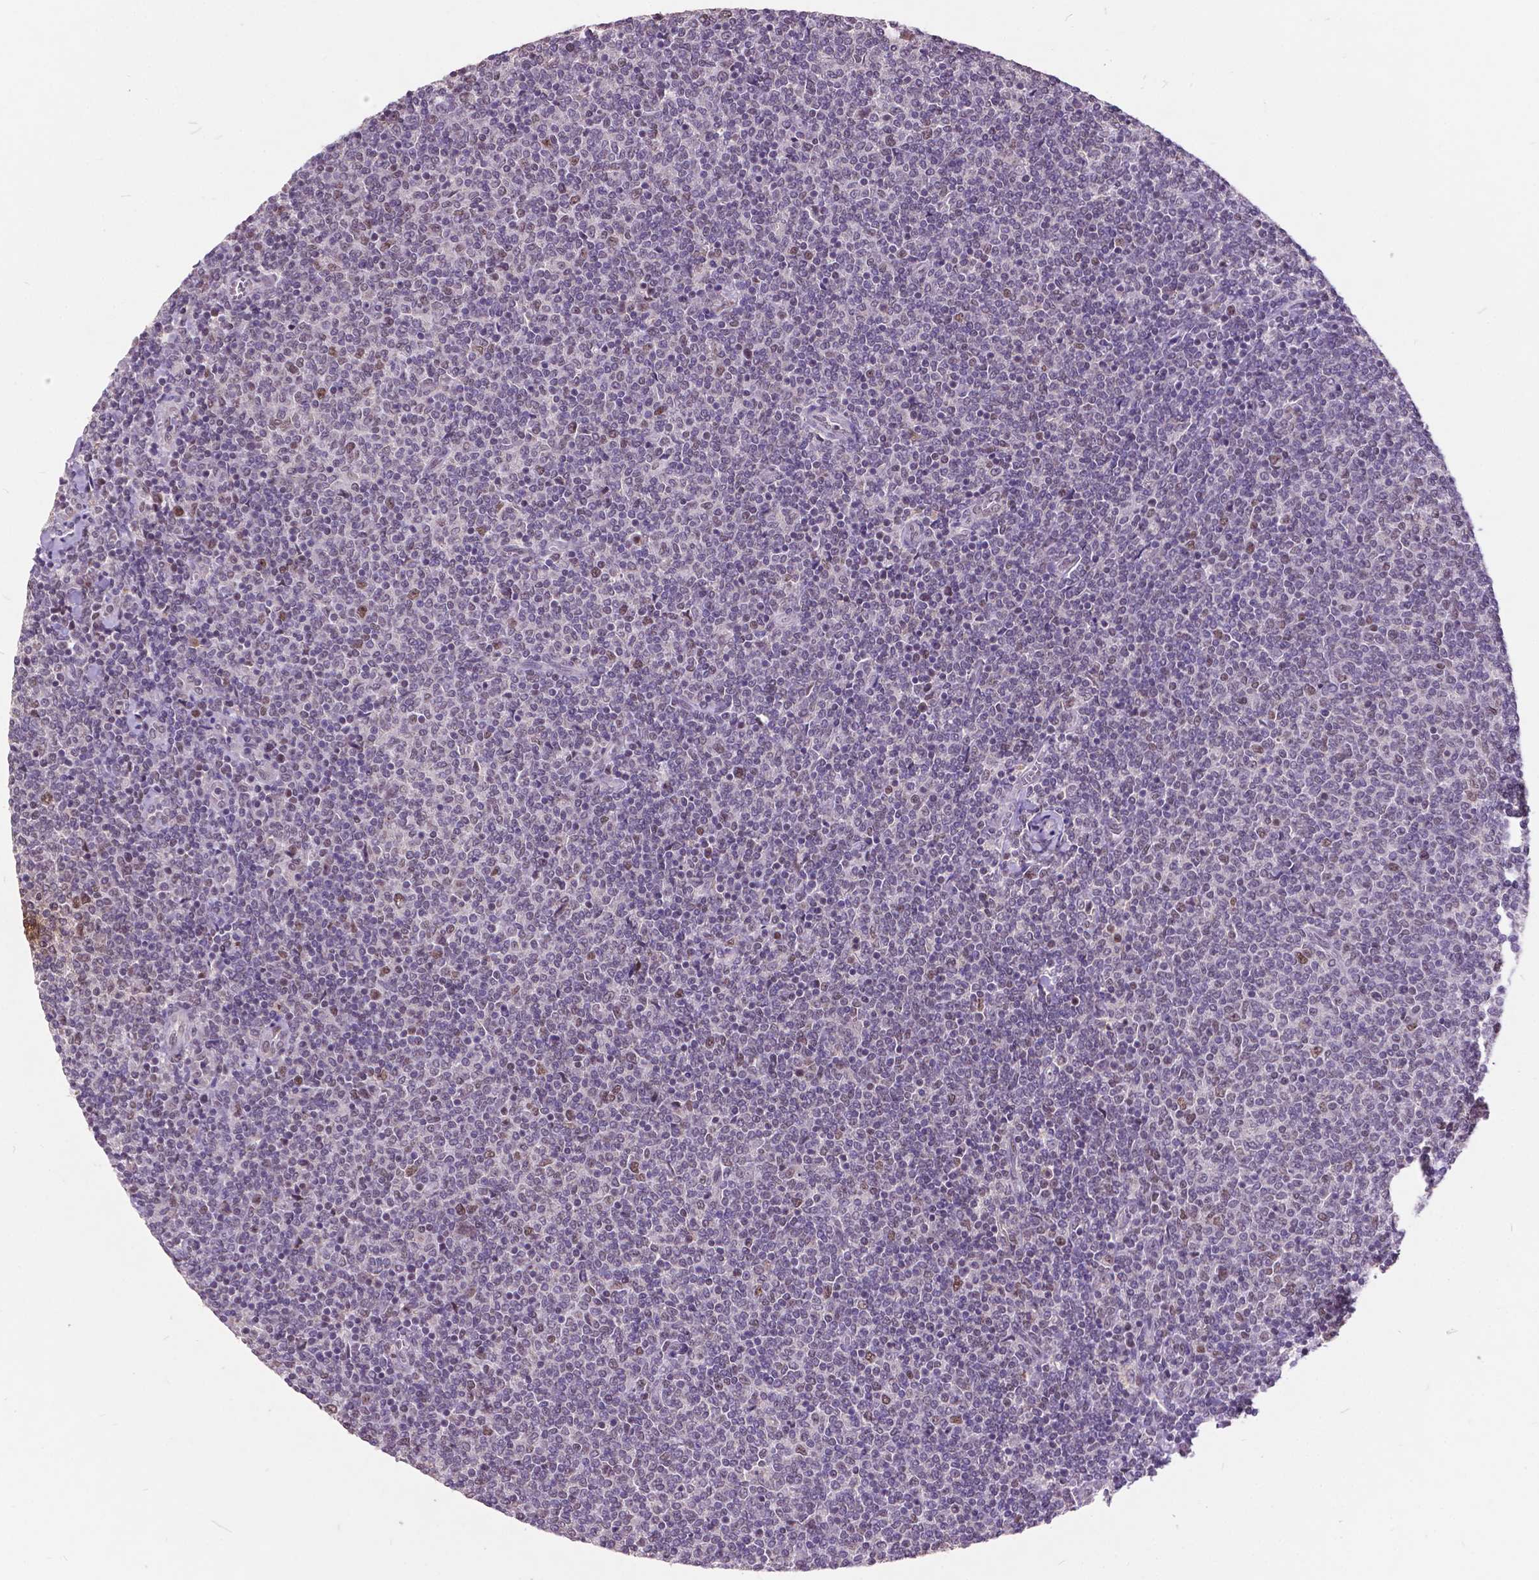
{"staining": {"intensity": "negative", "quantity": "none", "location": "none"}, "tissue": "lymphoma", "cell_type": "Tumor cells", "image_type": "cancer", "snomed": [{"axis": "morphology", "description": "Malignant lymphoma, non-Hodgkin's type, Low grade"}, {"axis": "topography", "description": "Lymph node"}], "caption": "DAB immunohistochemical staining of low-grade malignant lymphoma, non-Hodgkin's type exhibits no significant expression in tumor cells.", "gene": "MSH2", "patient": {"sex": "male", "age": 52}}